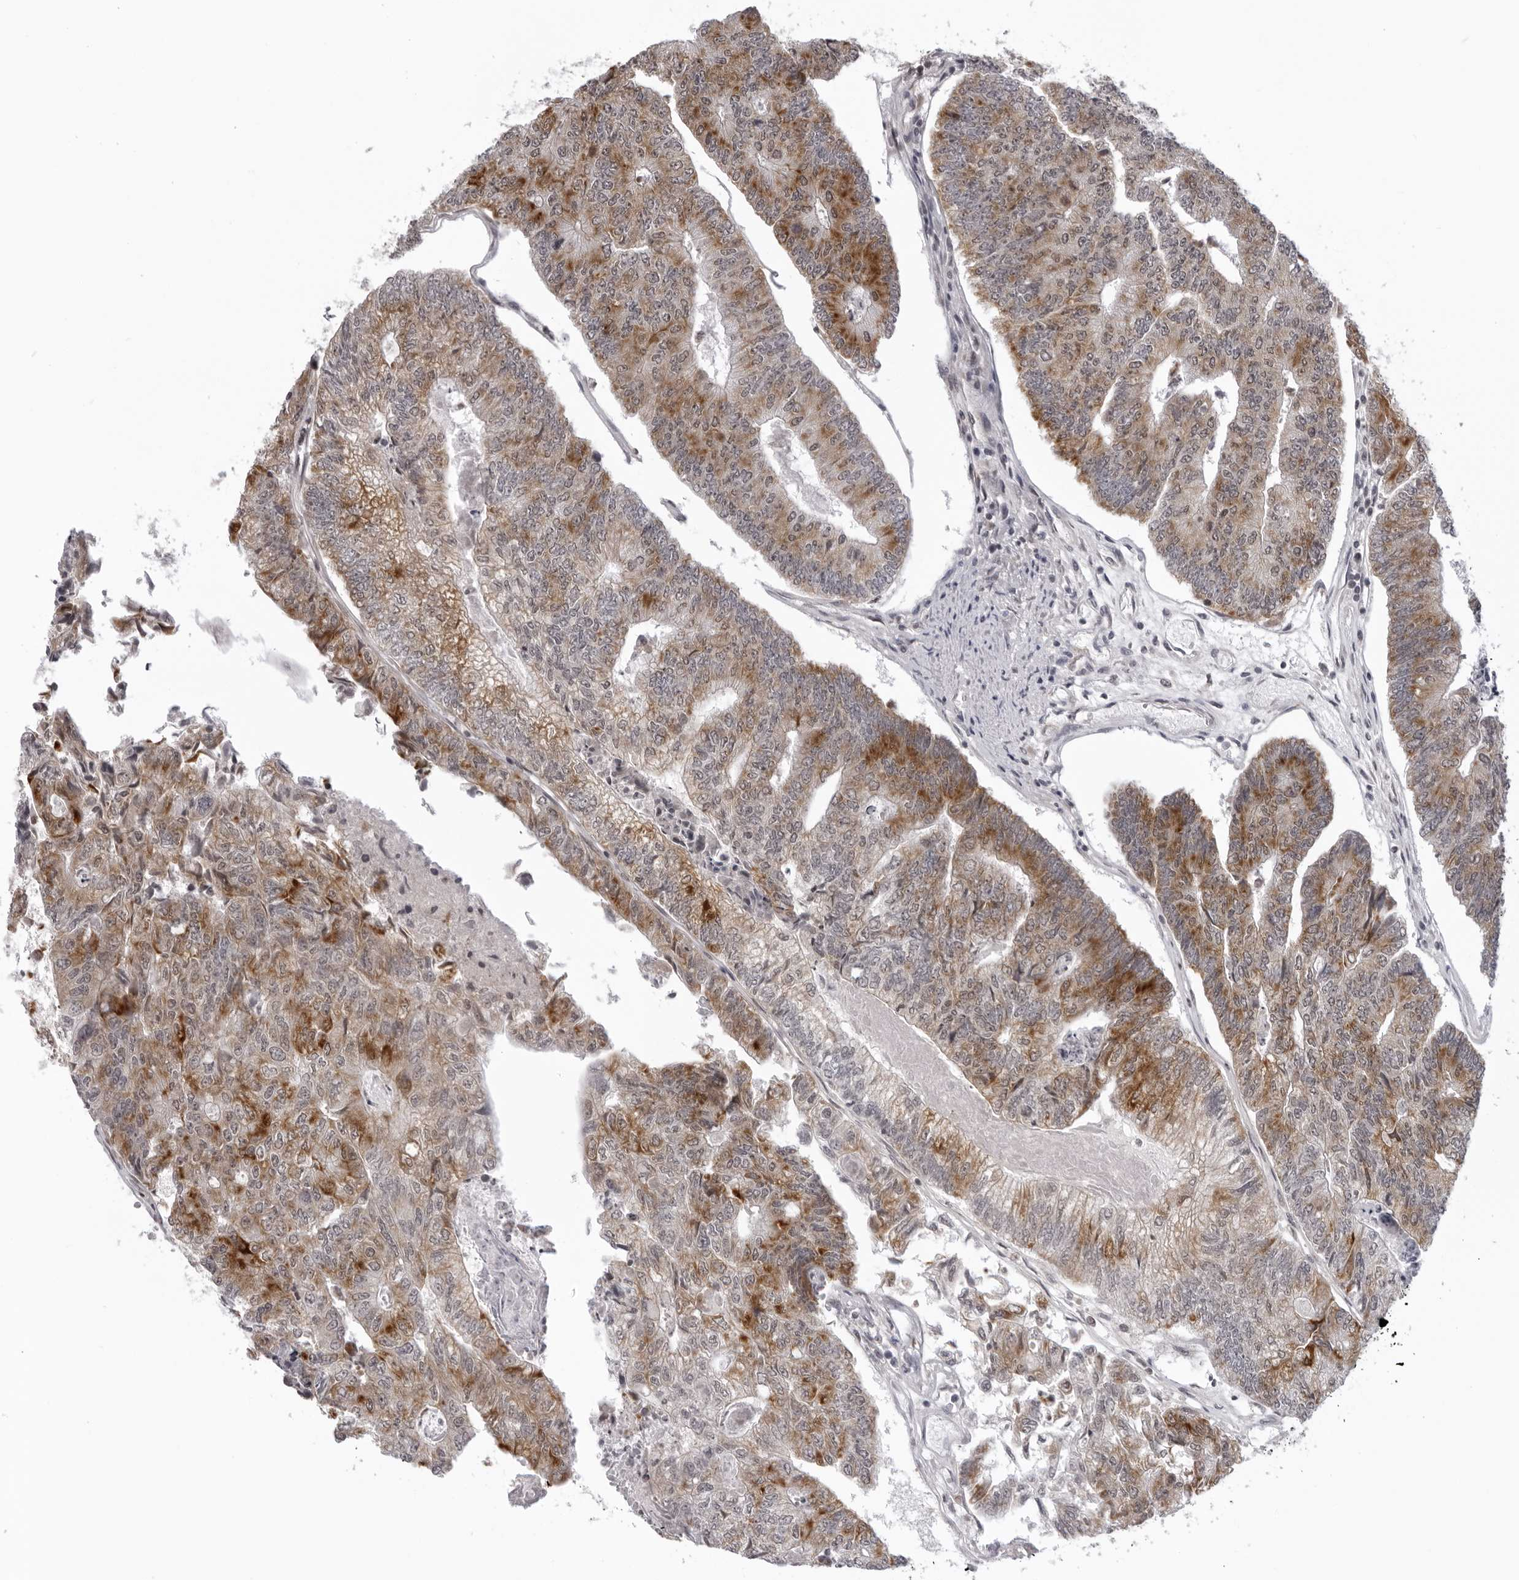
{"staining": {"intensity": "moderate", "quantity": ">75%", "location": "cytoplasmic/membranous"}, "tissue": "colorectal cancer", "cell_type": "Tumor cells", "image_type": "cancer", "snomed": [{"axis": "morphology", "description": "Adenocarcinoma, NOS"}, {"axis": "topography", "description": "Colon"}], "caption": "This image shows immunohistochemistry (IHC) staining of colorectal adenocarcinoma, with medium moderate cytoplasmic/membranous staining in approximately >75% of tumor cells.", "gene": "MRPS15", "patient": {"sex": "female", "age": 67}}